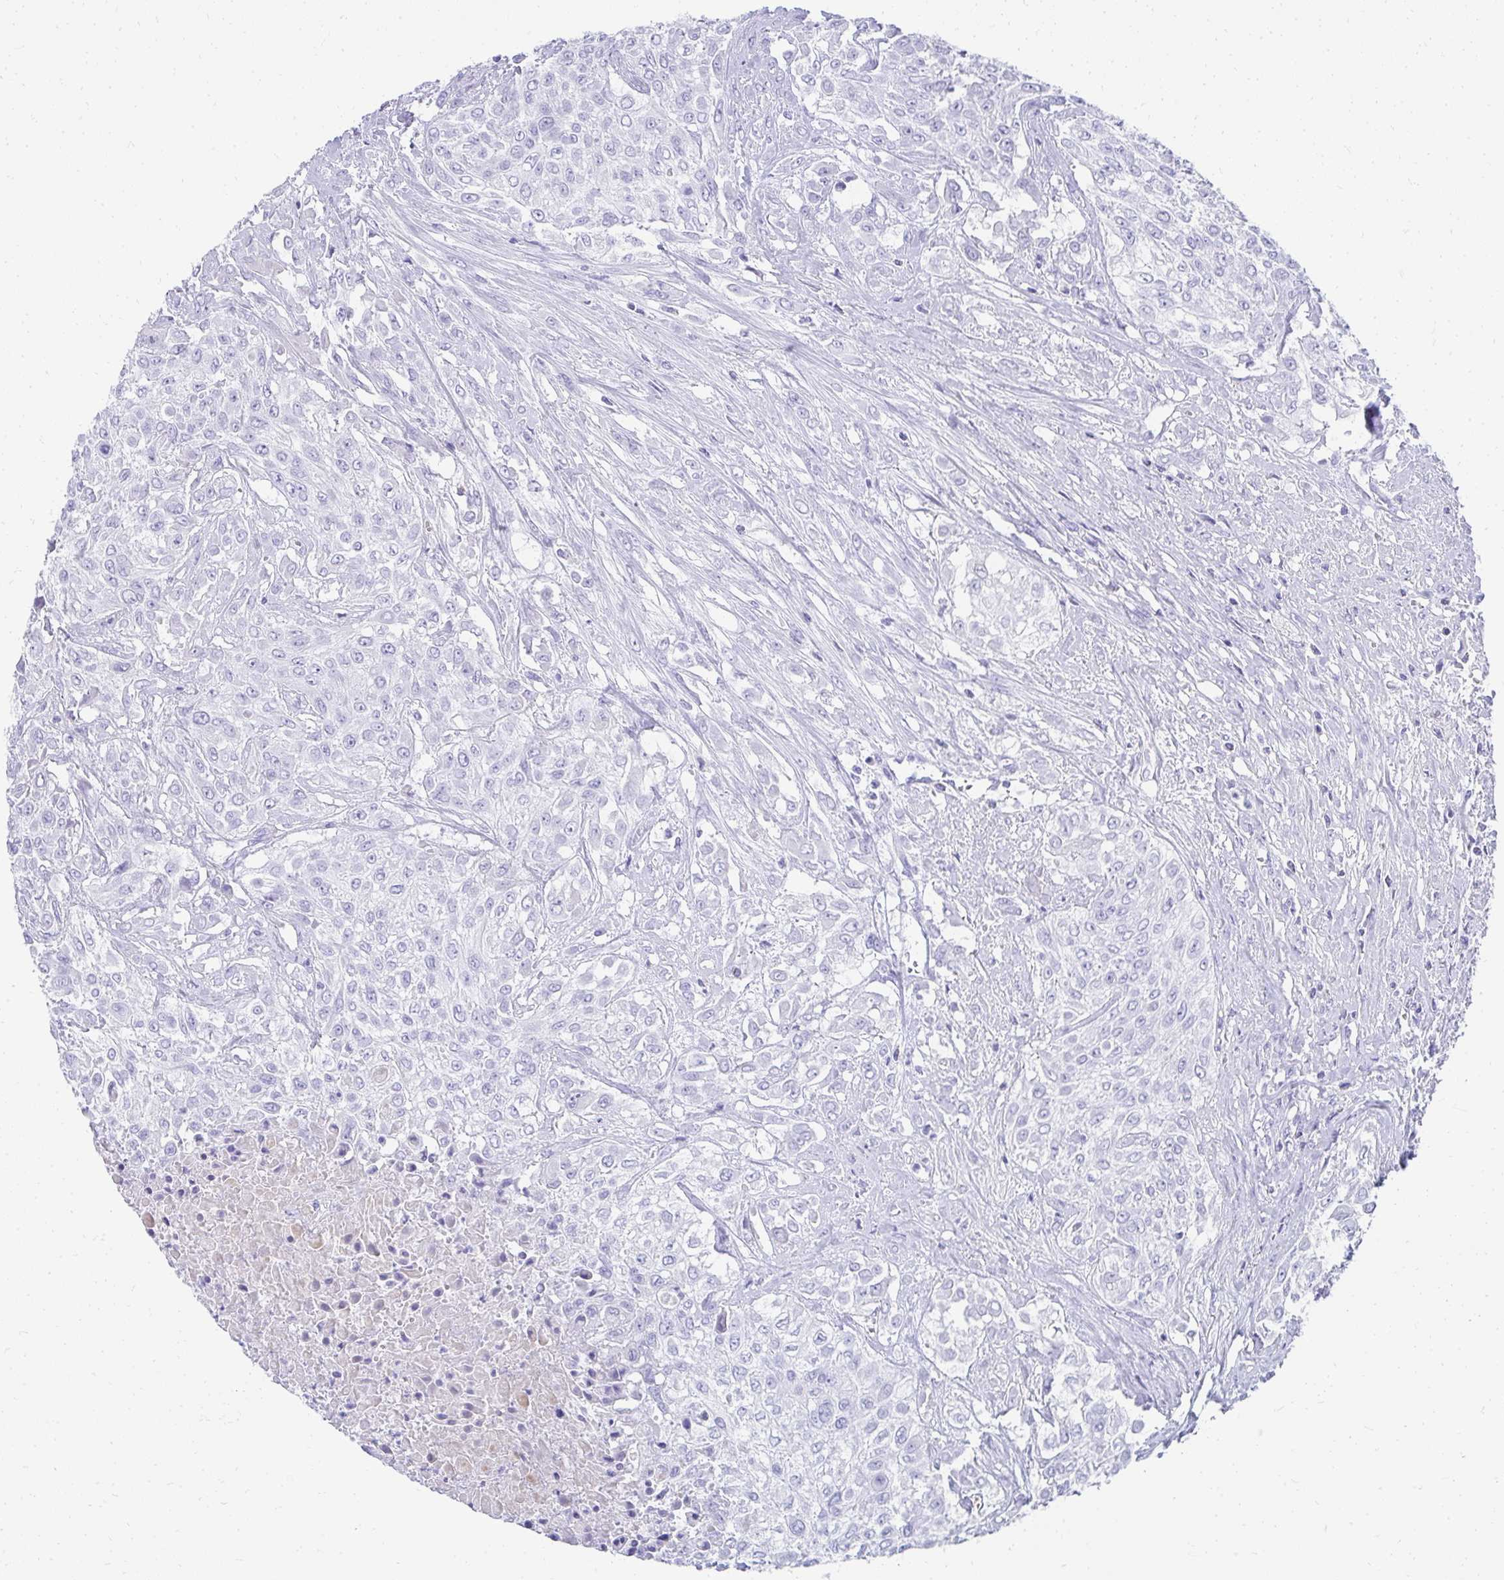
{"staining": {"intensity": "negative", "quantity": "none", "location": "none"}, "tissue": "urothelial cancer", "cell_type": "Tumor cells", "image_type": "cancer", "snomed": [{"axis": "morphology", "description": "Urothelial carcinoma, High grade"}, {"axis": "topography", "description": "Urinary bladder"}], "caption": "Urothelial cancer was stained to show a protein in brown. There is no significant expression in tumor cells.", "gene": "TNNT1", "patient": {"sex": "male", "age": 57}}